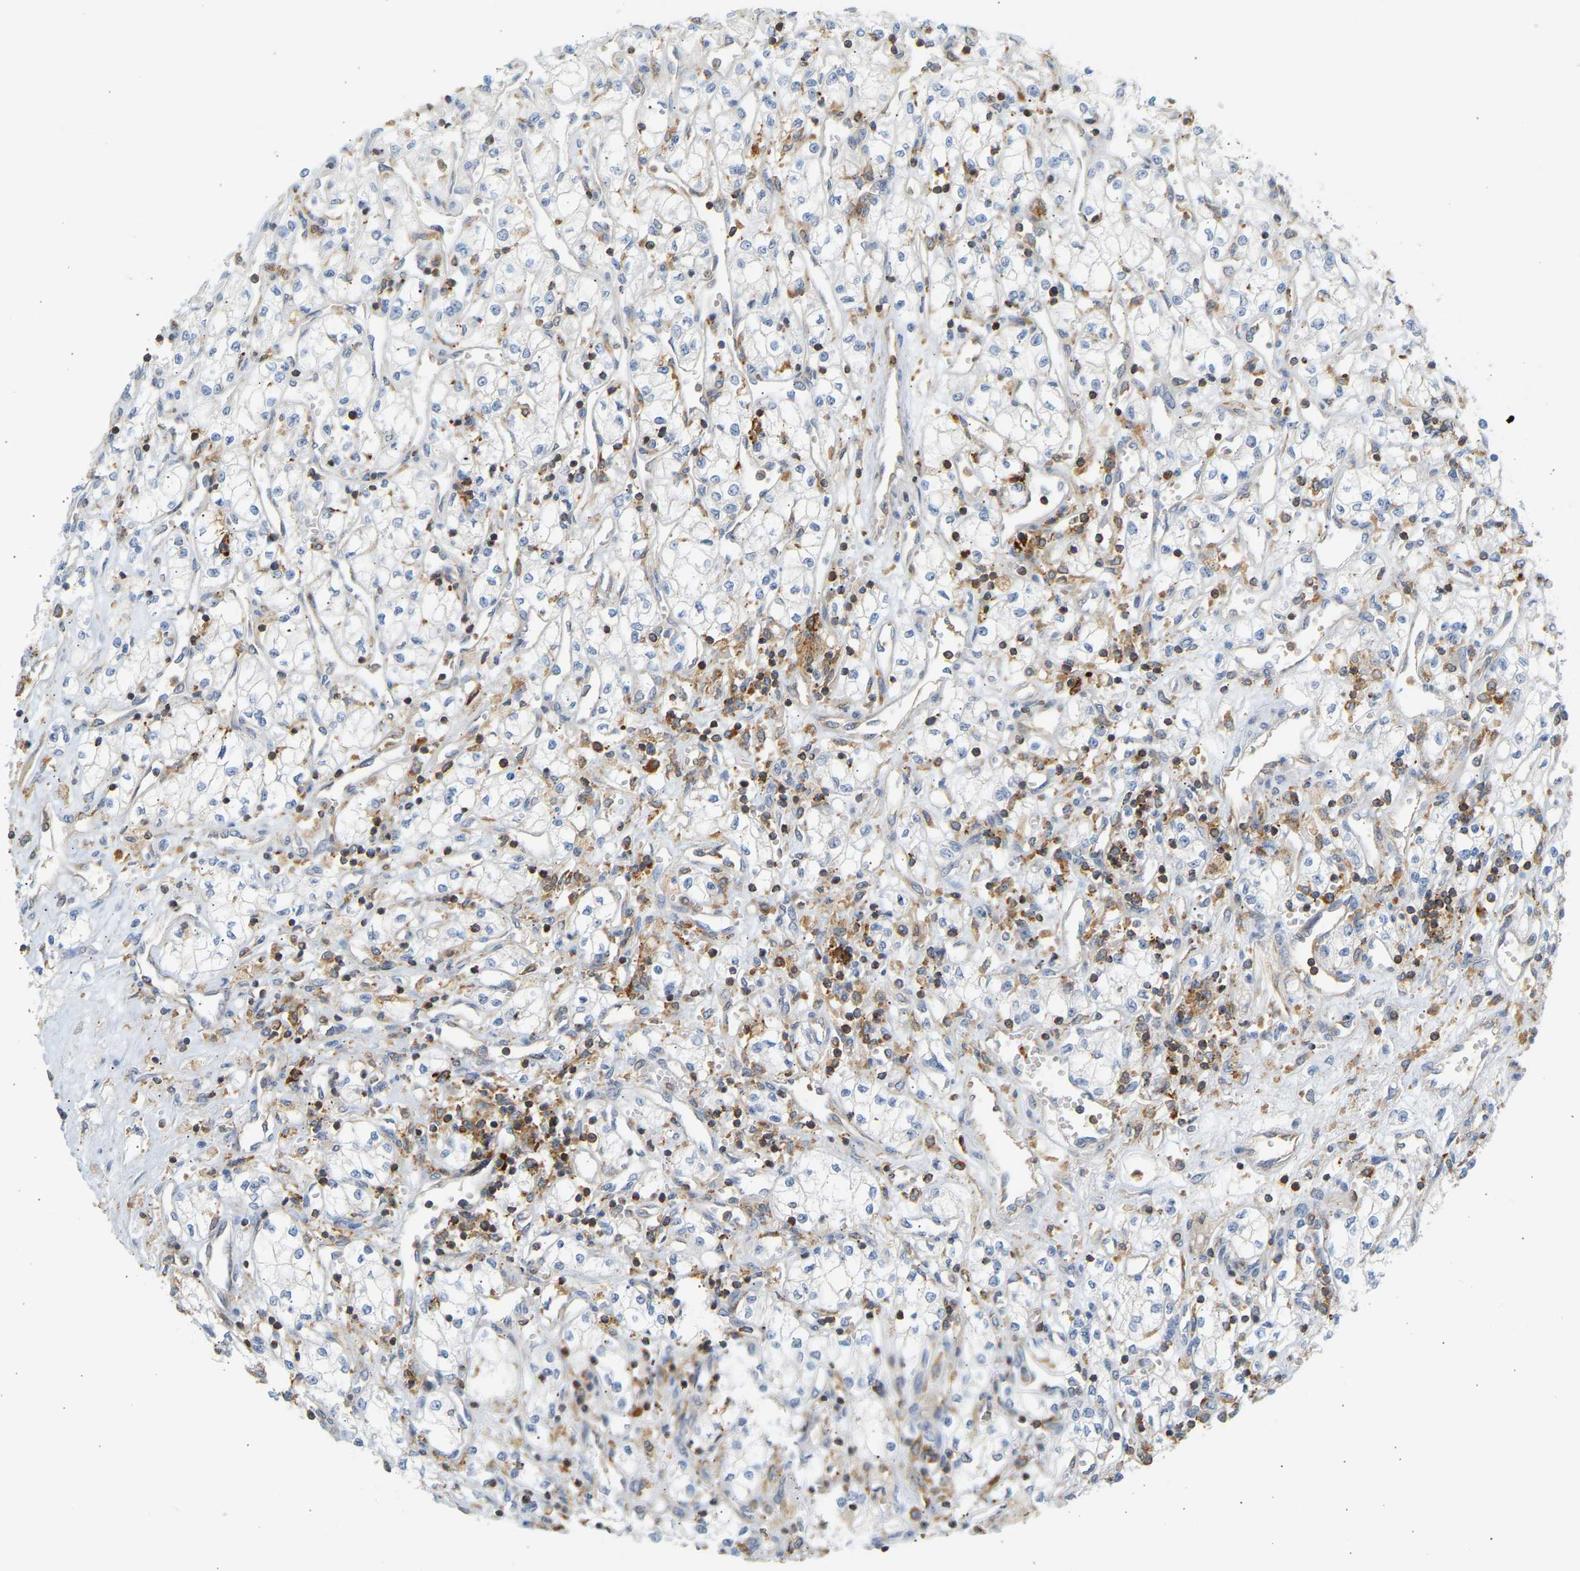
{"staining": {"intensity": "negative", "quantity": "none", "location": "none"}, "tissue": "renal cancer", "cell_type": "Tumor cells", "image_type": "cancer", "snomed": [{"axis": "morphology", "description": "Adenocarcinoma, NOS"}, {"axis": "topography", "description": "Kidney"}], "caption": "This is an immunohistochemistry image of renal cancer (adenocarcinoma). There is no expression in tumor cells.", "gene": "FNBP1", "patient": {"sex": "male", "age": 59}}